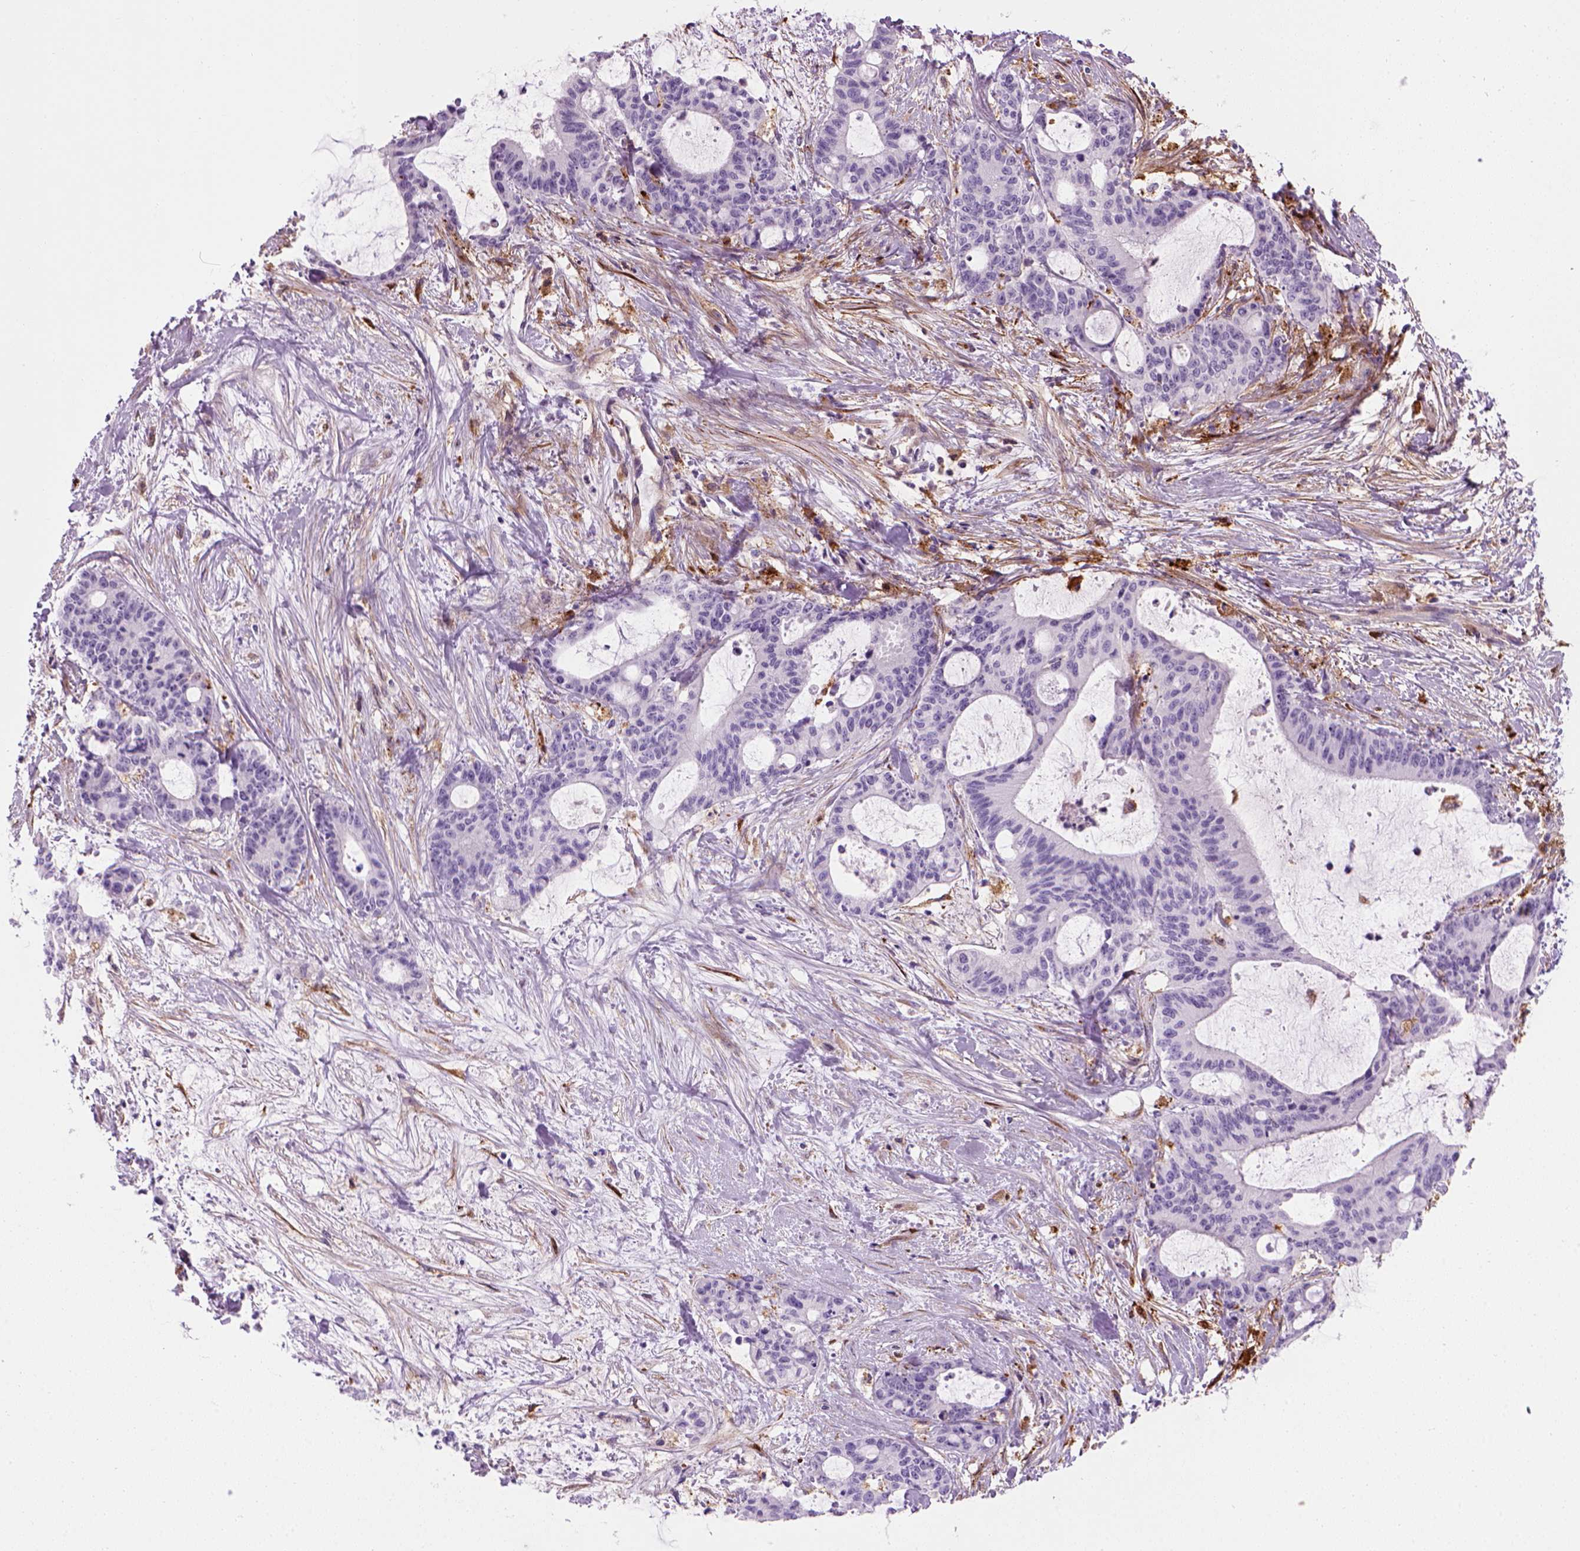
{"staining": {"intensity": "negative", "quantity": "none", "location": "none"}, "tissue": "liver cancer", "cell_type": "Tumor cells", "image_type": "cancer", "snomed": [{"axis": "morphology", "description": "Cholangiocarcinoma"}, {"axis": "topography", "description": "Liver"}], "caption": "Immunohistochemical staining of cholangiocarcinoma (liver) shows no significant positivity in tumor cells.", "gene": "MARCKS", "patient": {"sex": "female", "age": 73}}